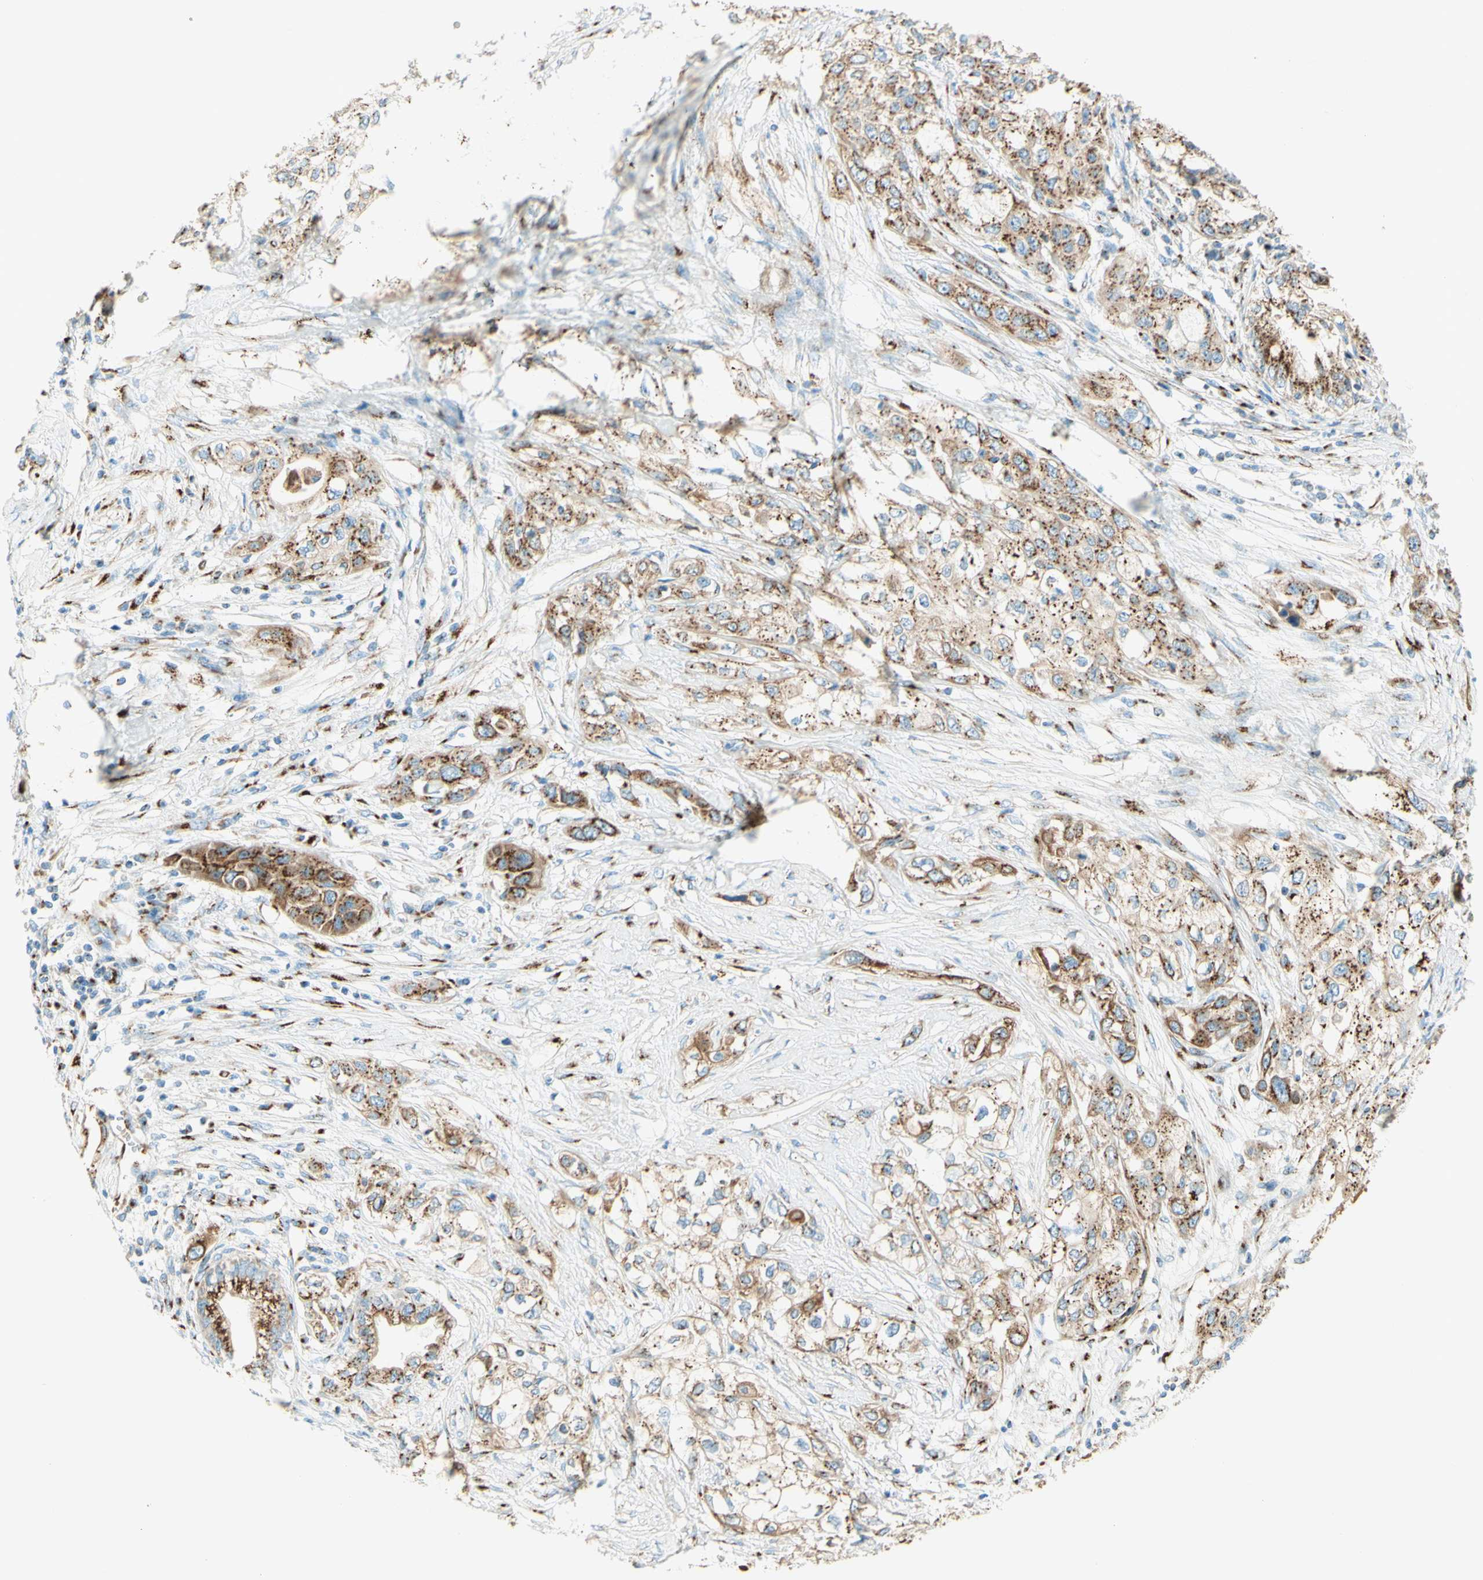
{"staining": {"intensity": "strong", "quantity": ">75%", "location": "cytoplasmic/membranous"}, "tissue": "pancreatic cancer", "cell_type": "Tumor cells", "image_type": "cancer", "snomed": [{"axis": "morphology", "description": "Adenocarcinoma, NOS"}, {"axis": "topography", "description": "Pancreas"}], "caption": "Human pancreatic cancer stained for a protein (brown) shows strong cytoplasmic/membranous positive positivity in about >75% of tumor cells.", "gene": "GOLGB1", "patient": {"sex": "female", "age": 70}}